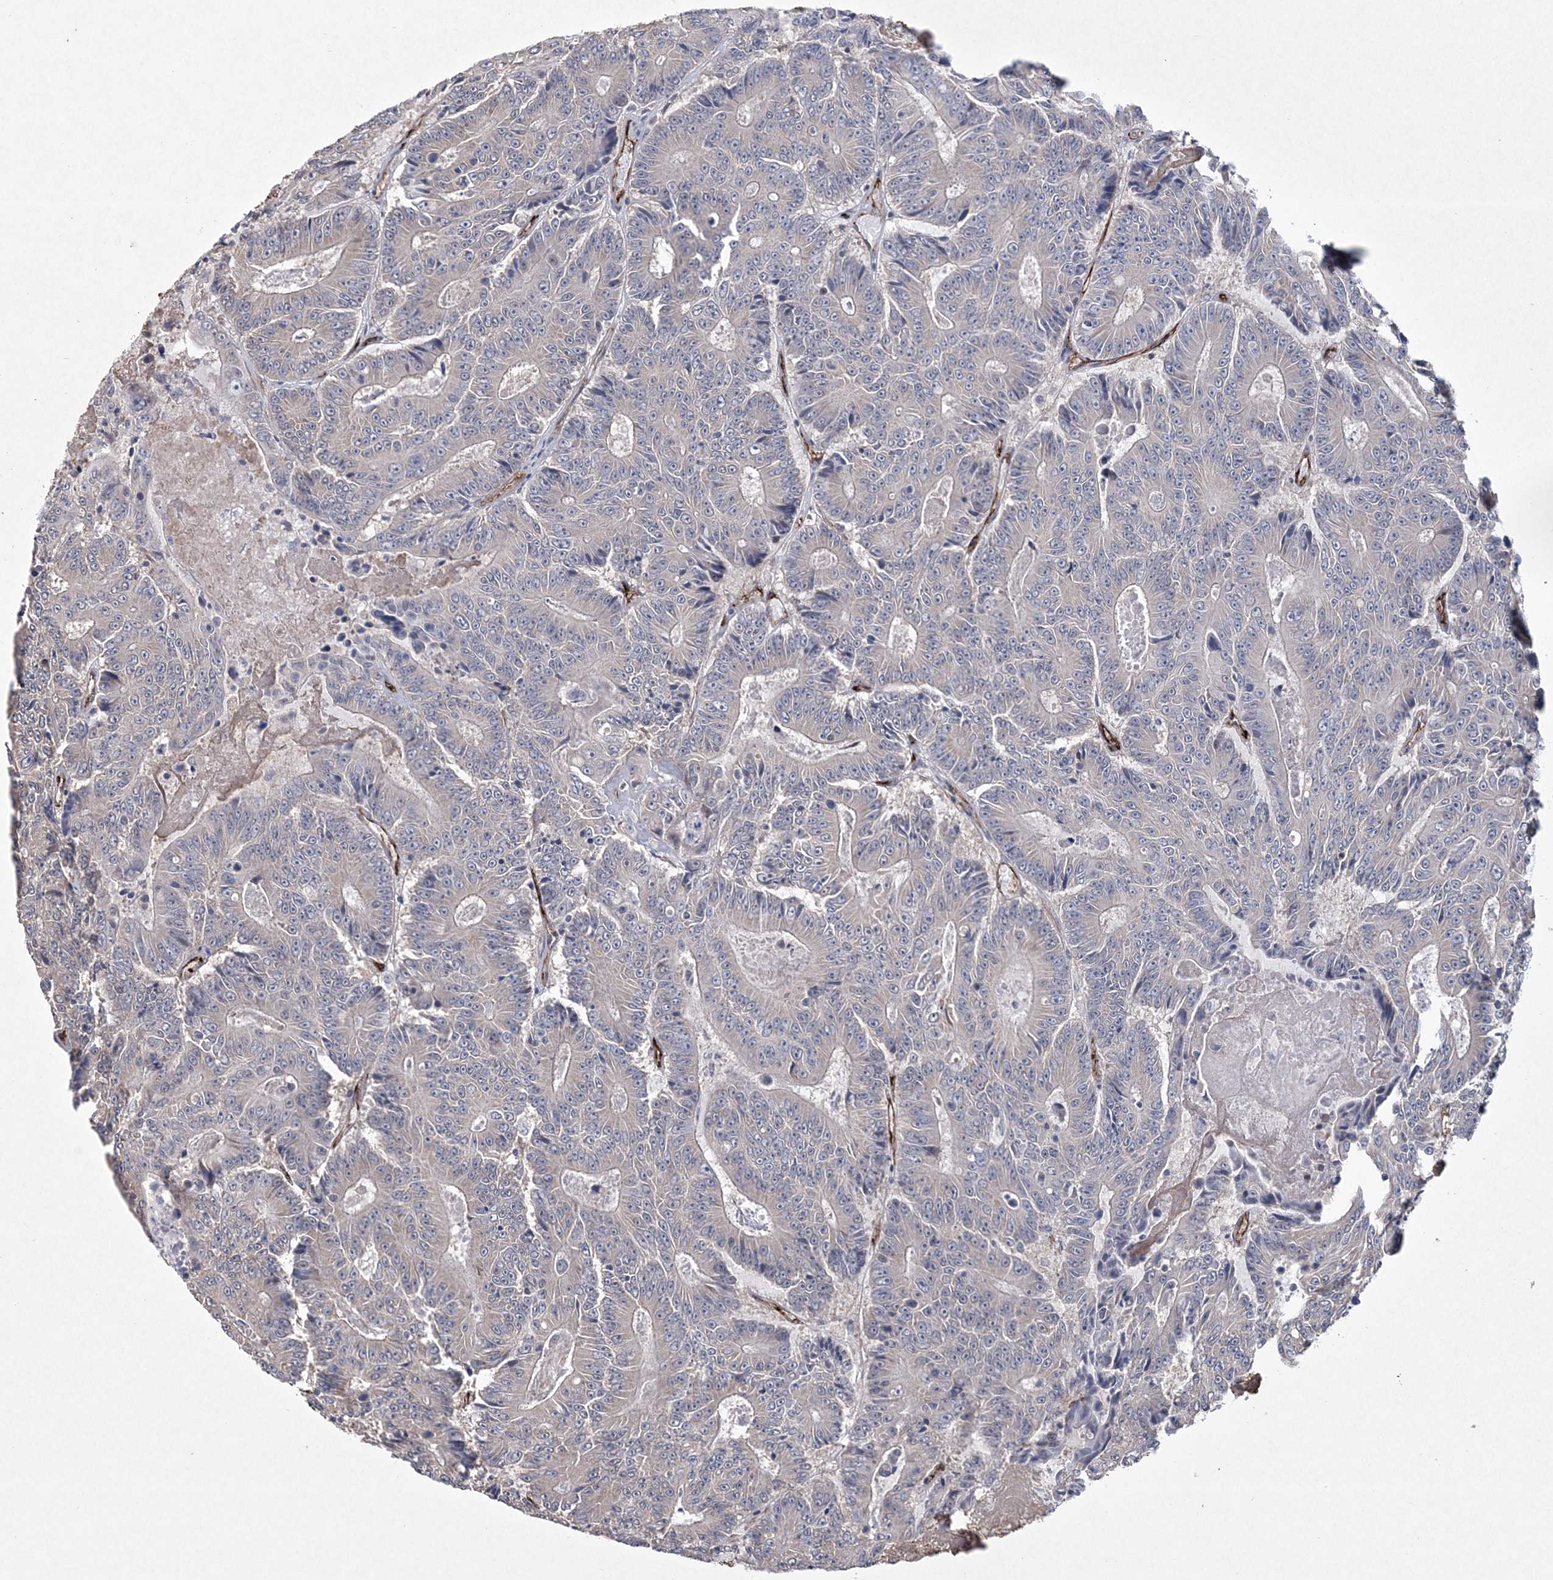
{"staining": {"intensity": "negative", "quantity": "none", "location": "none"}, "tissue": "colorectal cancer", "cell_type": "Tumor cells", "image_type": "cancer", "snomed": [{"axis": "morphology", "description": "Adenocarcinoma, NOS"}, {"axis": "topography", "description": "Colon"}], "caption": "Colorectal cancer stained for a protein using IHC demonstrates no expression tumor cells.", "gene": "DPCD", "patient": {"sex": "male", "age": 83}}